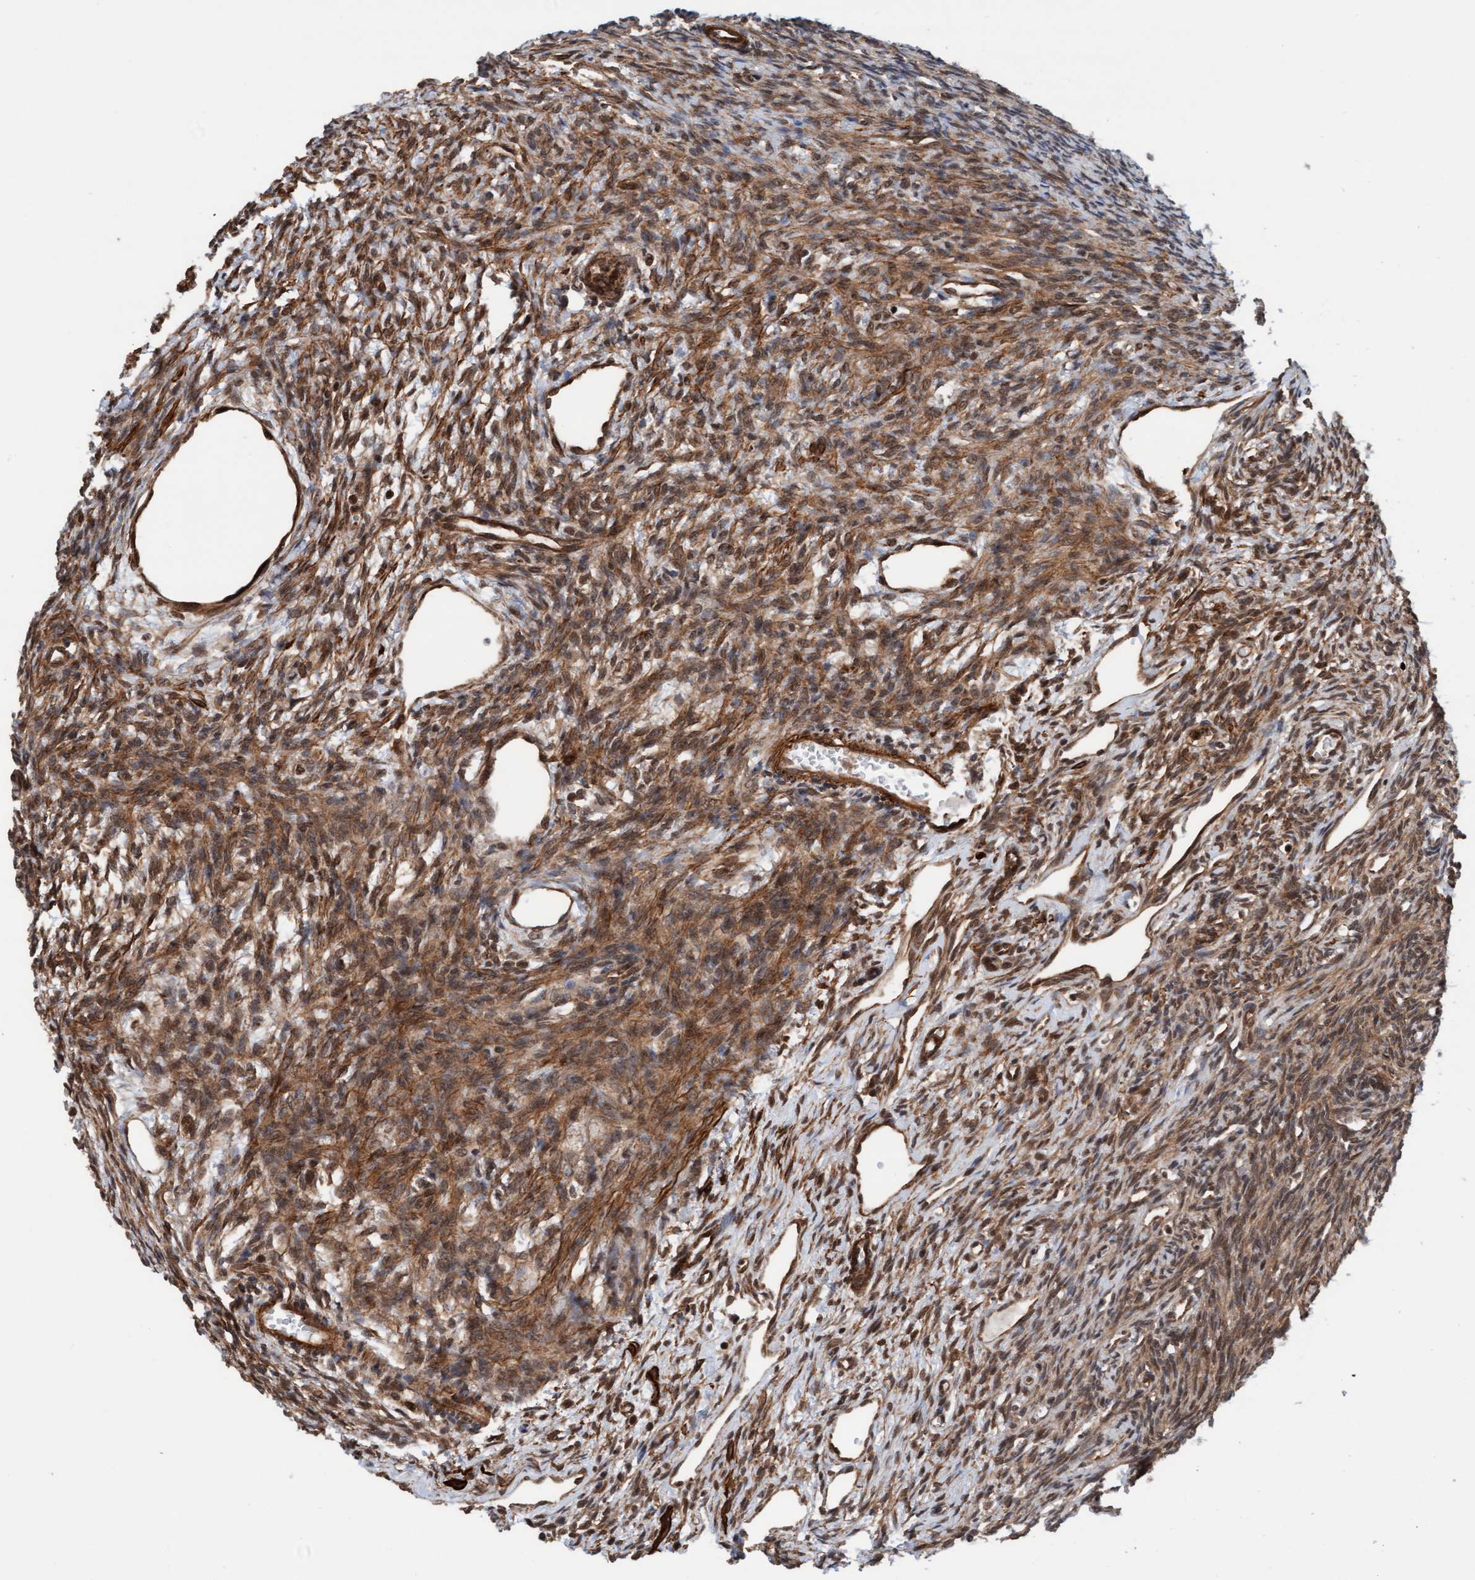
{"staining": {"intensity": "moderate", "quantity": ">75%", "location": "cytoplasmic/membranous"}, "tissue": "ovary", "cell_type": "Ovarian stroma cells", "image_type": "normal", "snomed": [{"axis": "morphology", "description": "Normal tissue, NOS"}, {"axis": "topography", "description": "Ovary"}], "caption": "Protein staining reveals moderate cytoplasmic/membranous positivity in about >75% of ovarian stroma cells in normal ovary.", "gene": "STXBP4", "patient": {"sex": "female", "age": 33}}